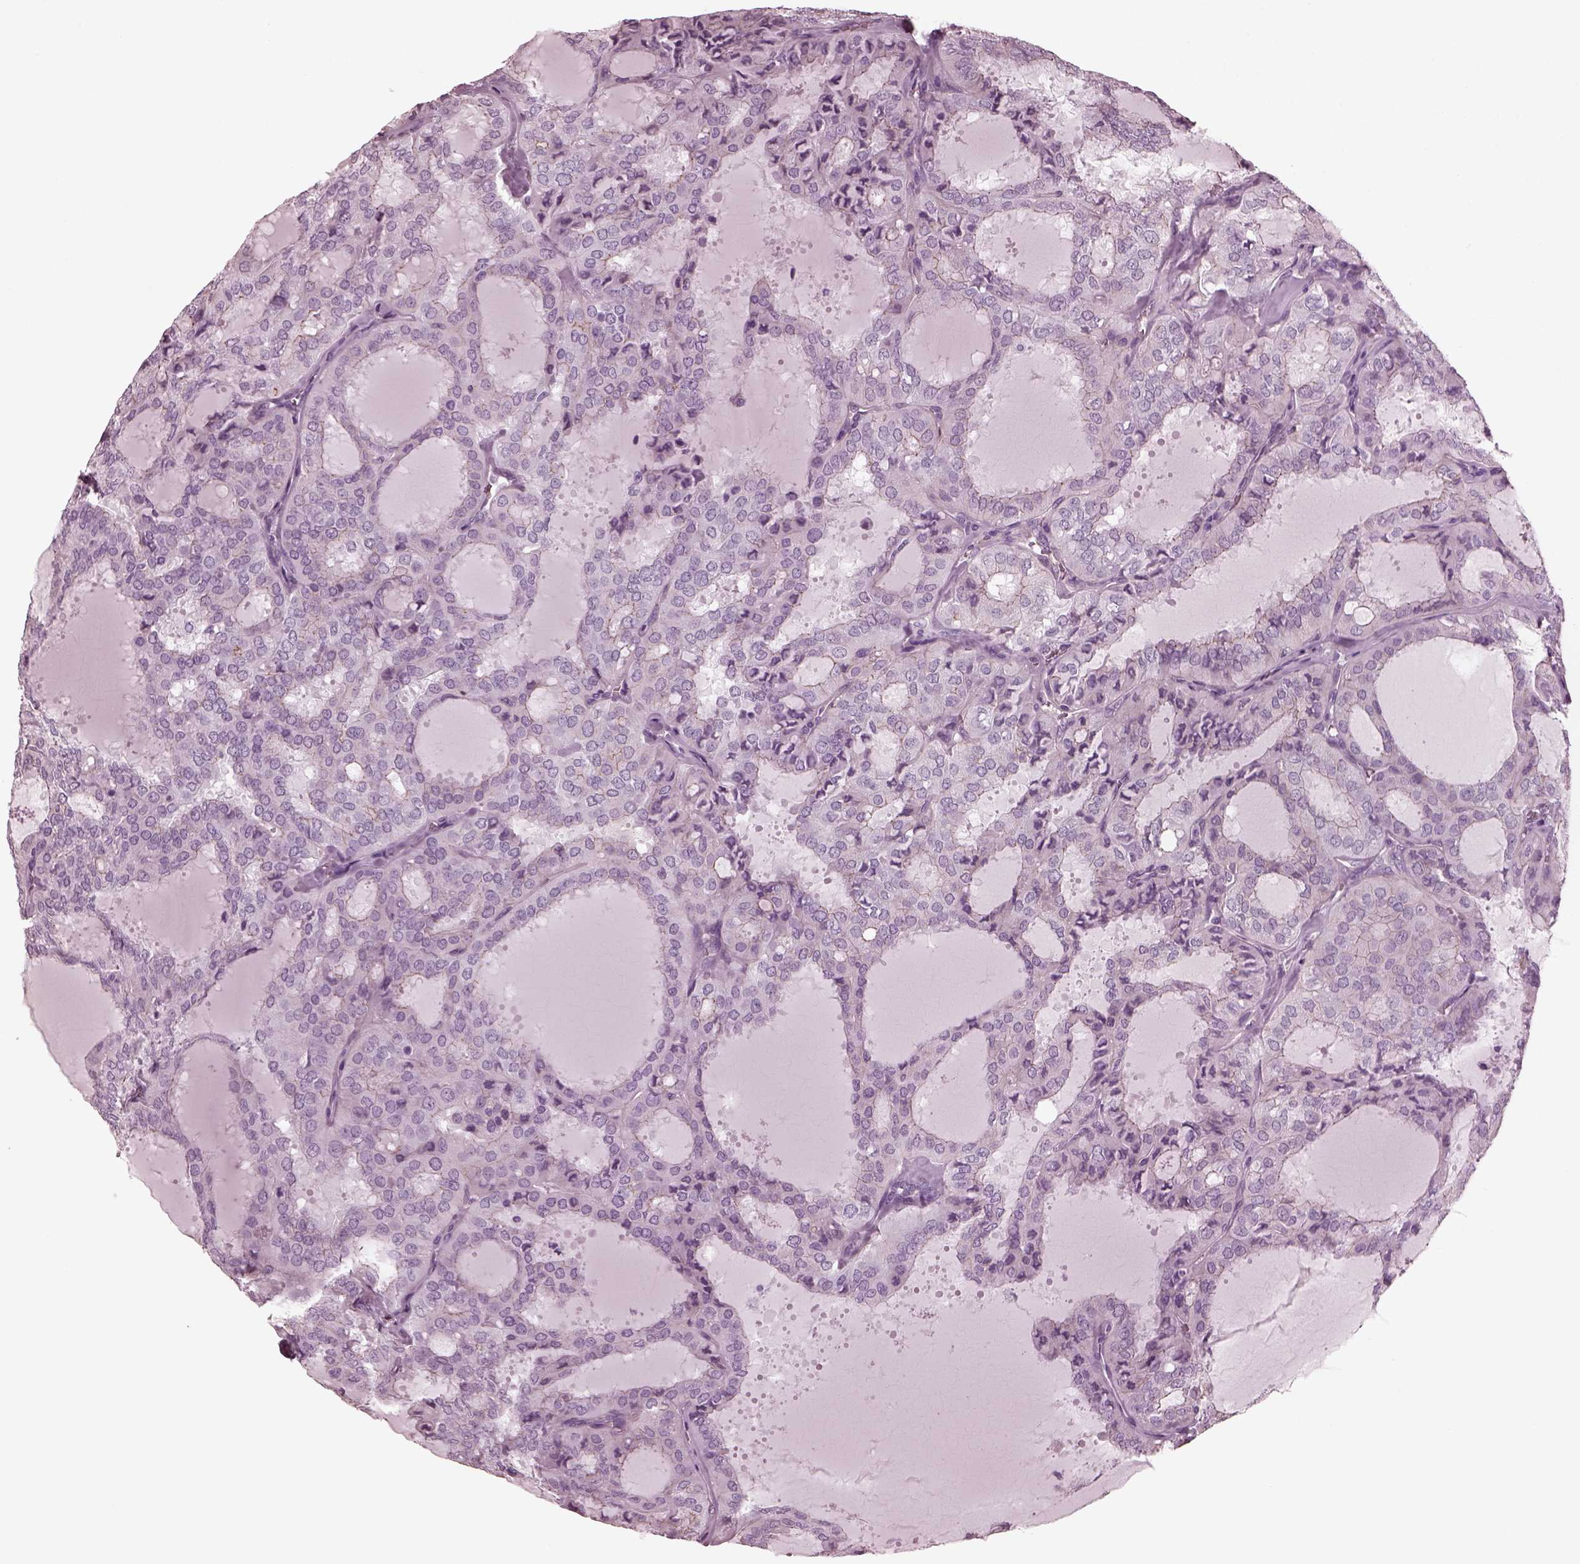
{"staining": {"intensity": "negative", "quantity": "none", "location": "none"}, "tissue": "thyroid cancer", "cell_type": "Tumor cells", "image_type": "cancer", "snomed": [{"axis": "morphology", "description": "Follicular adenoma carcinoma, NOS"}, {"axis": "topography", "description": "Thyroid gland"}], "caption": "Tumor cells are negative for protein expression in human thyroid cancer.", "gene": "CGA", "patient": {"sex": "male", "age": 75}}